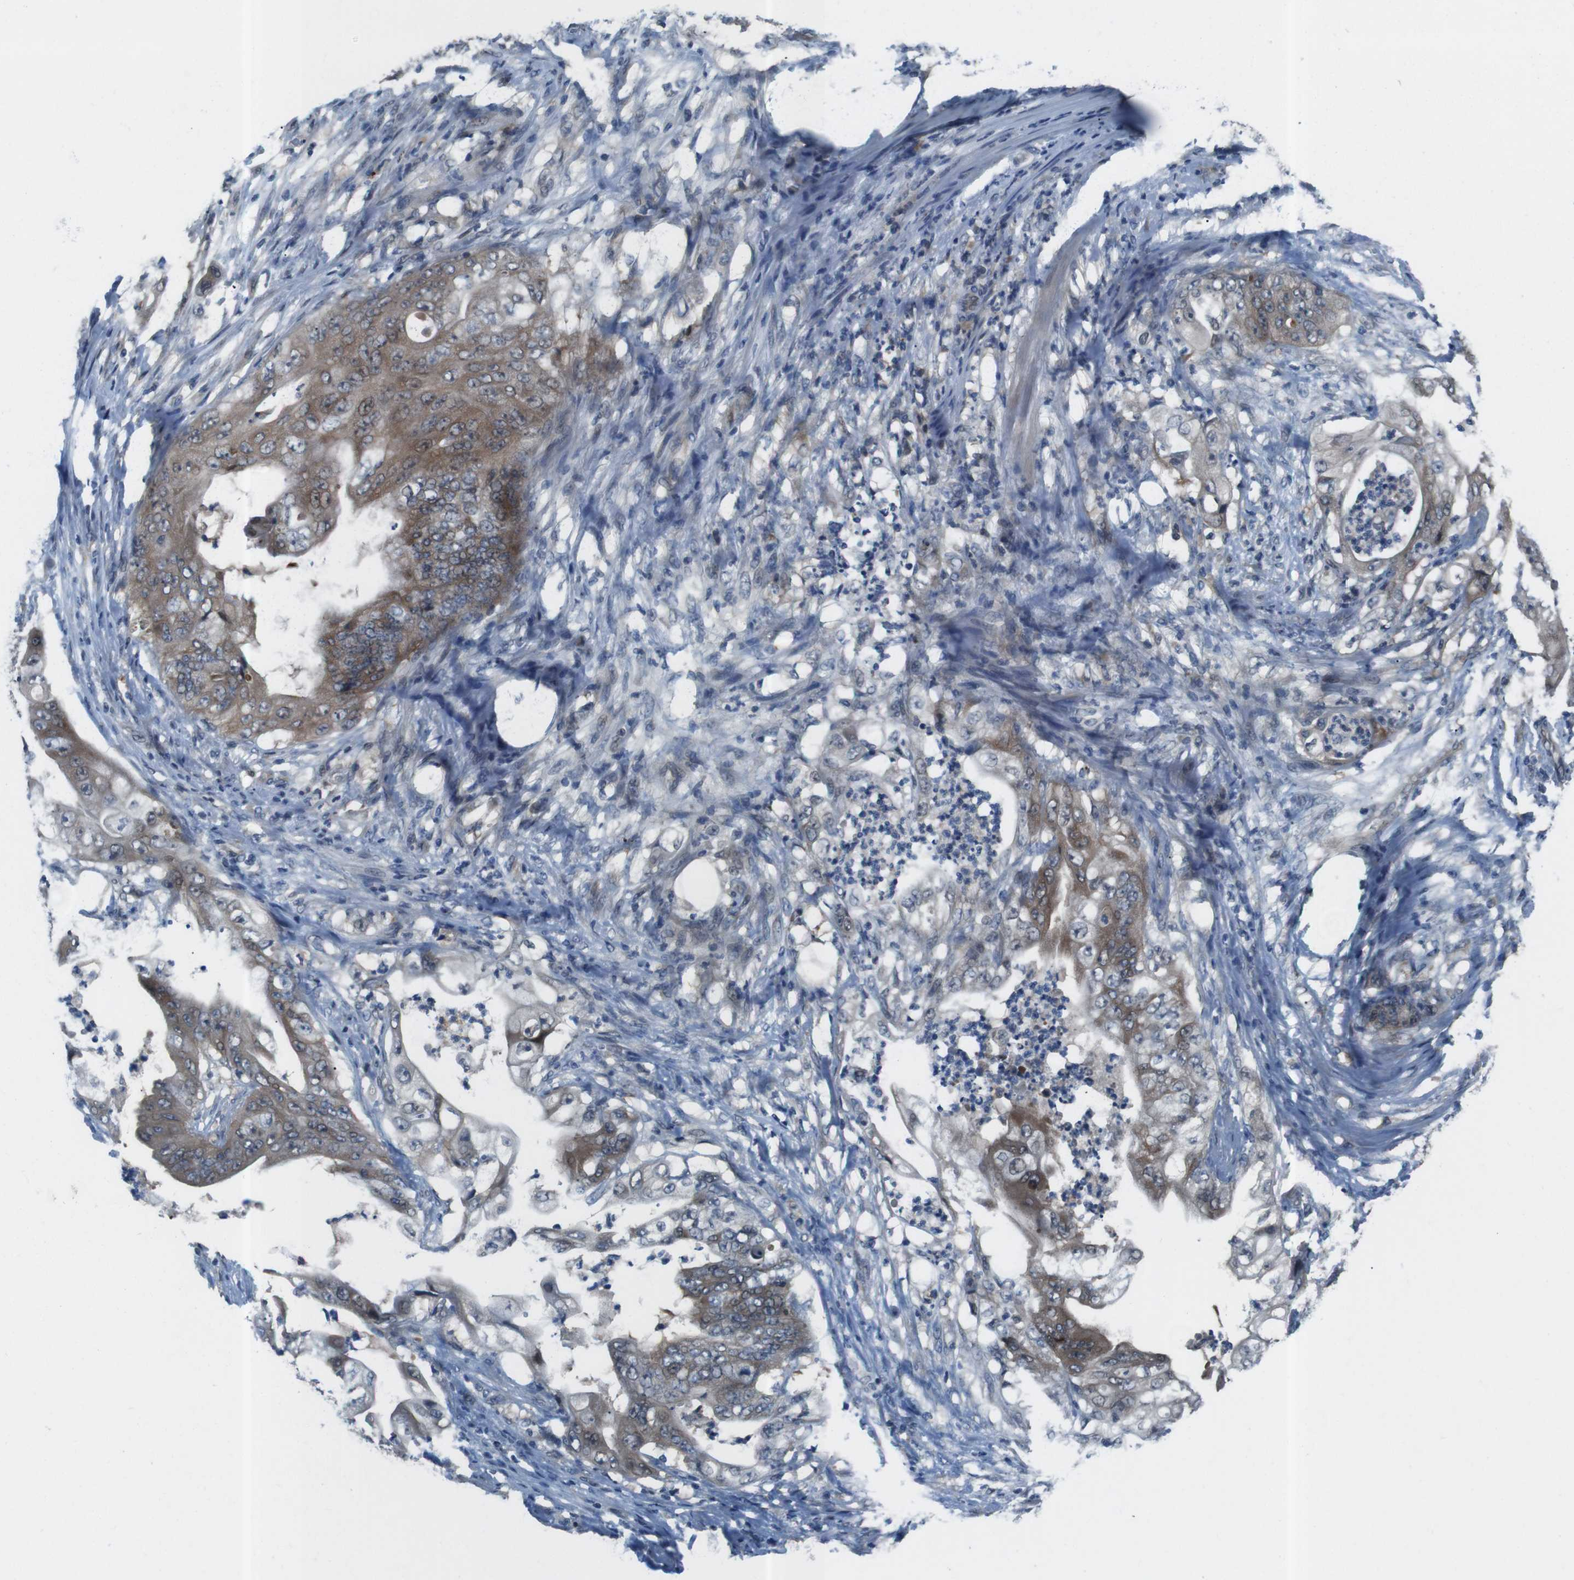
{"staining": {"intensity": "moderate", "quantity": ">75%", "location": "cytoplasmic/membranous"}, "tissue": "stomach cancer", "cell_type": "Tumor cells", "image_type": "cancer", "snomed": [{"axis": "morphology", "description": "Adenocarcinoma, NOS"}, {"axis": "topography", "description": "Stomach"}], "caption": "About >75% of tumor cells in human stomach adenocarcinoma display moderate cytoplasmic/membranous protein staining as visualized by brown immunohistochemical staining.", "gene": "LRP5", "patient": {"sex": "female", "age": 73}}